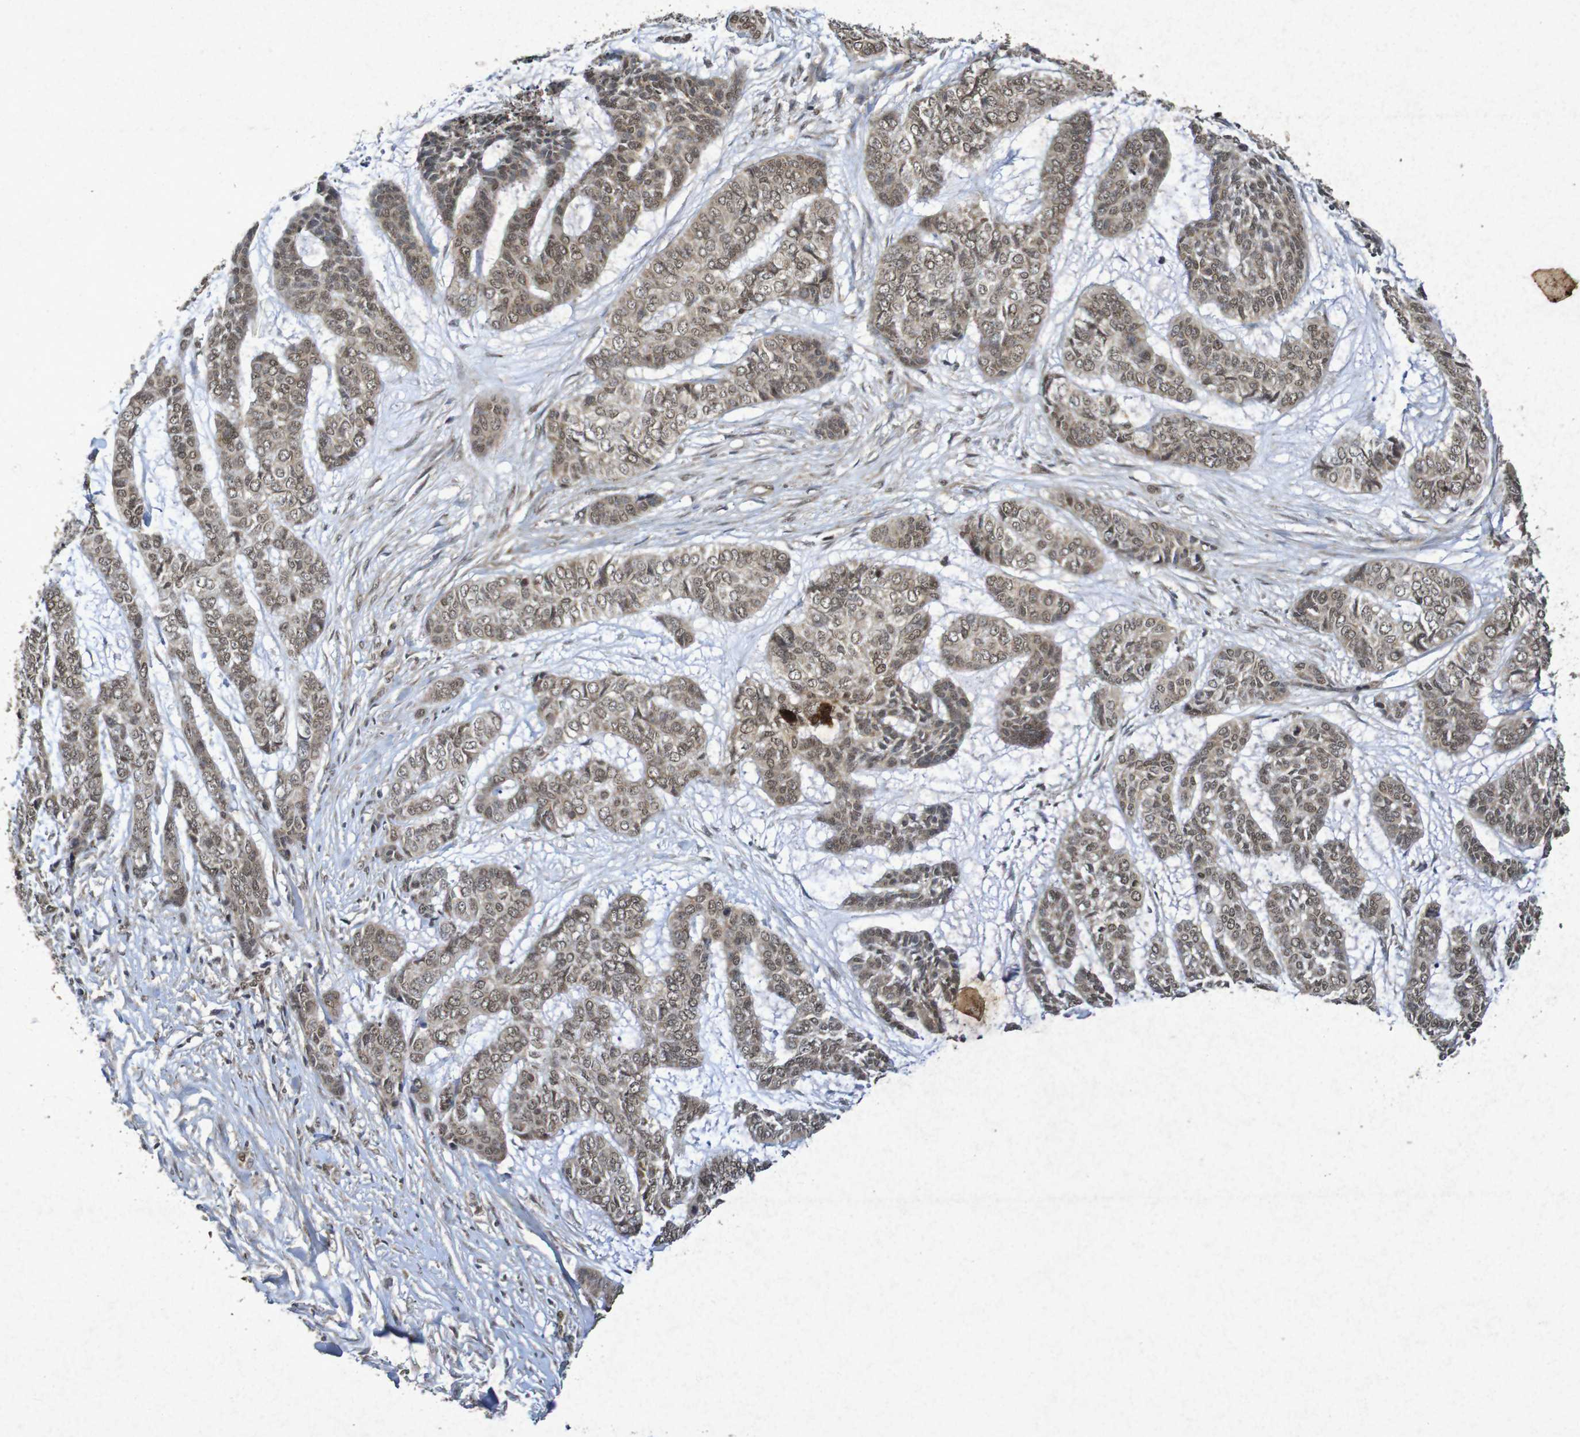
{"staining": {"intensity": "moderate", "quantity": ">75%", "location": "cytoplasmic/membranous,nuclear"}, "tissue": "skin cancer", "cell_type": "Tumor cells", "image_type": "cancer", "snomed": [{"axis": "morphology", "description": "Basal cell carcinoma"}, {"axis": "topography", "description": "Skin"}], "caption": "Skin cancer stained for a protein demonstrates moderate cytoplasmic/membranous and nuclear positivity in tumor cells. The staining was performed using DAB to visualize the protein expression in brown, while the nuclei were stained in blue with hematoxylin (Magnification: 20x).", "gene": "GUCY1A2", "patient": {"sex": "female", "age": 64}}